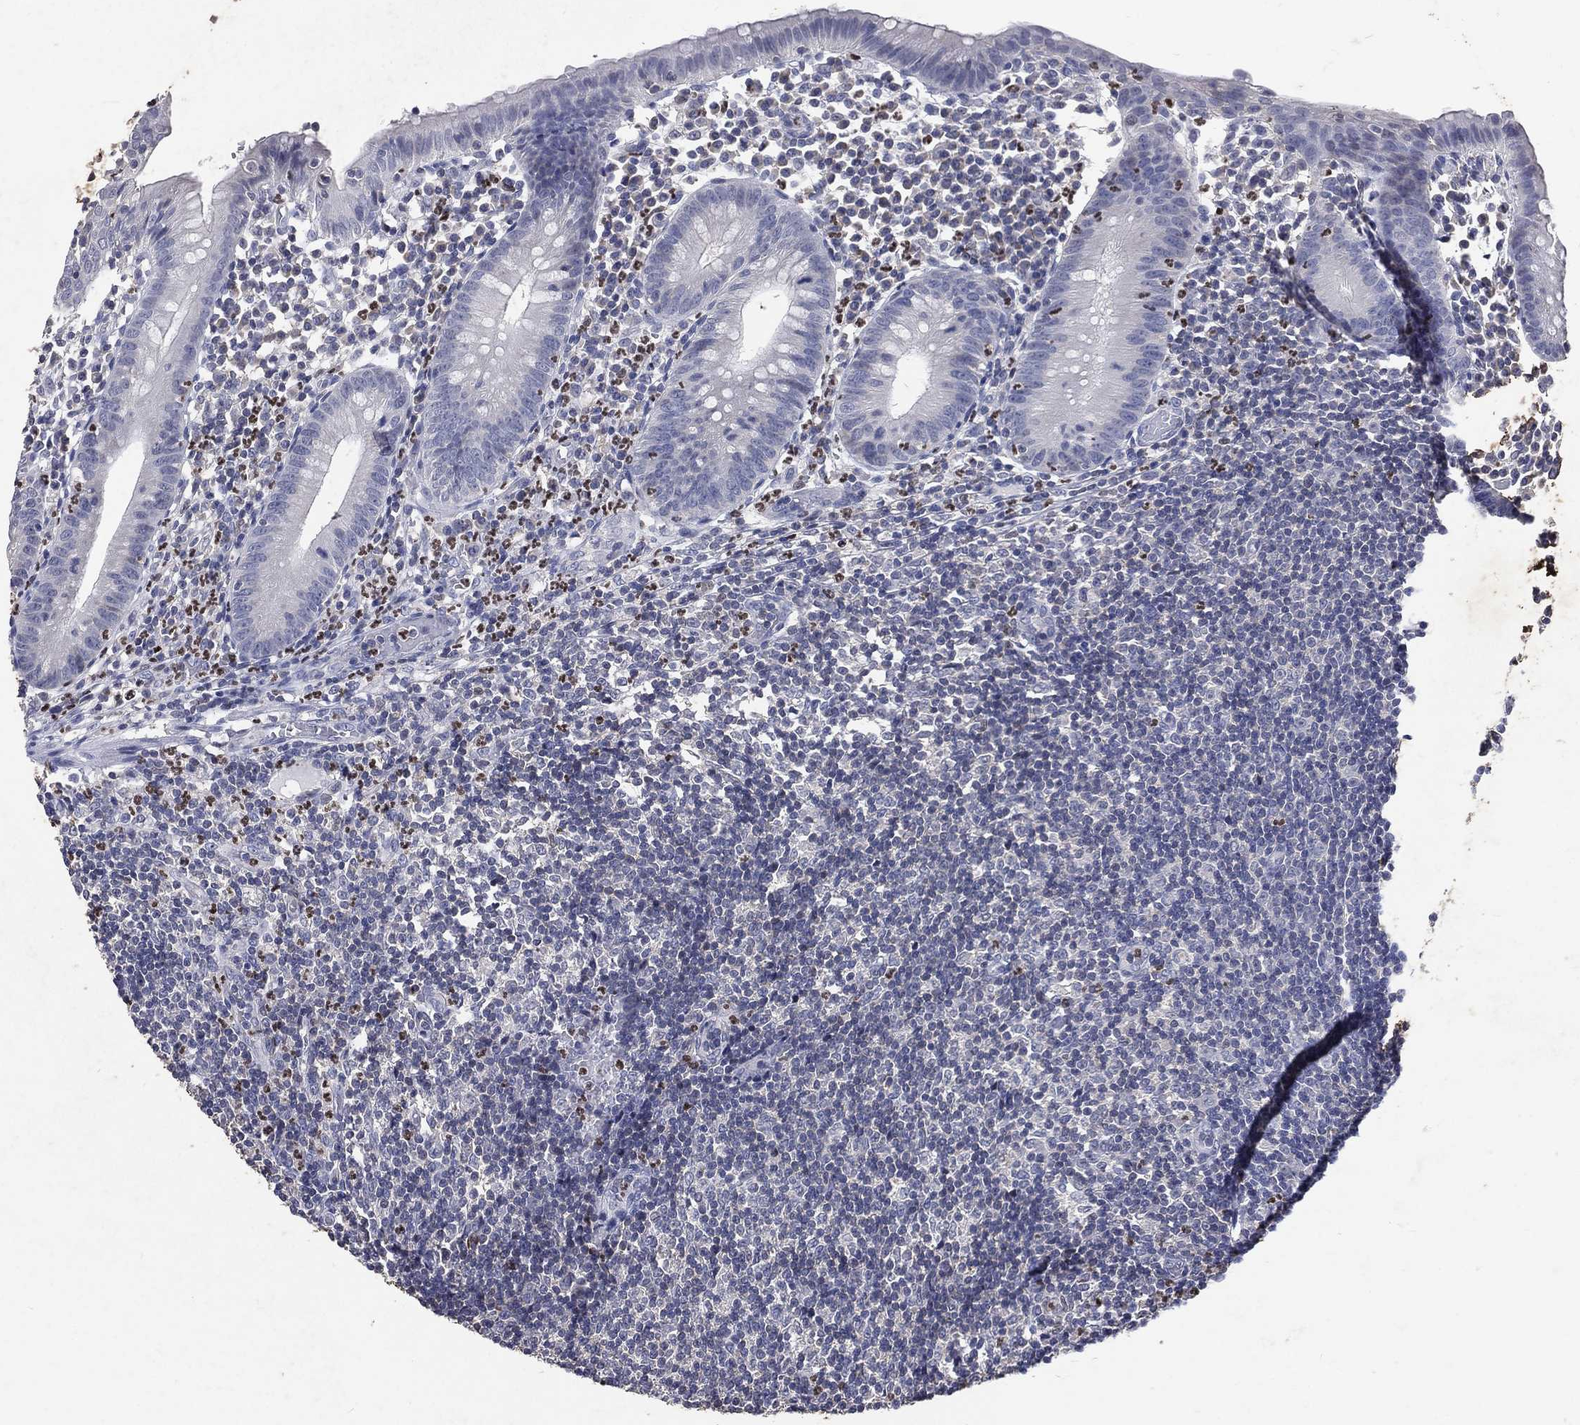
{"staining": {"intensity": "negative", "quantity": "none", "location": "none"}, "tissue": "appendix", "cell_type": "Glandular cells", "image_type": "normal", "snomed": [{"axis": "morphology", "description": "Normal tissue, NOS"}, {"axis": "topography", "description": "Appendix"}], "caption": "IHC micrograph of benign appendix stained for a protein (brown), which reveals no expression in glandular cells. (DAB immunohistochemistry (IHC) visualized using brightfield microscopy, high magnification).", "gene": "SLC34A2", "patient": {"sex": "female", "age": 40}}